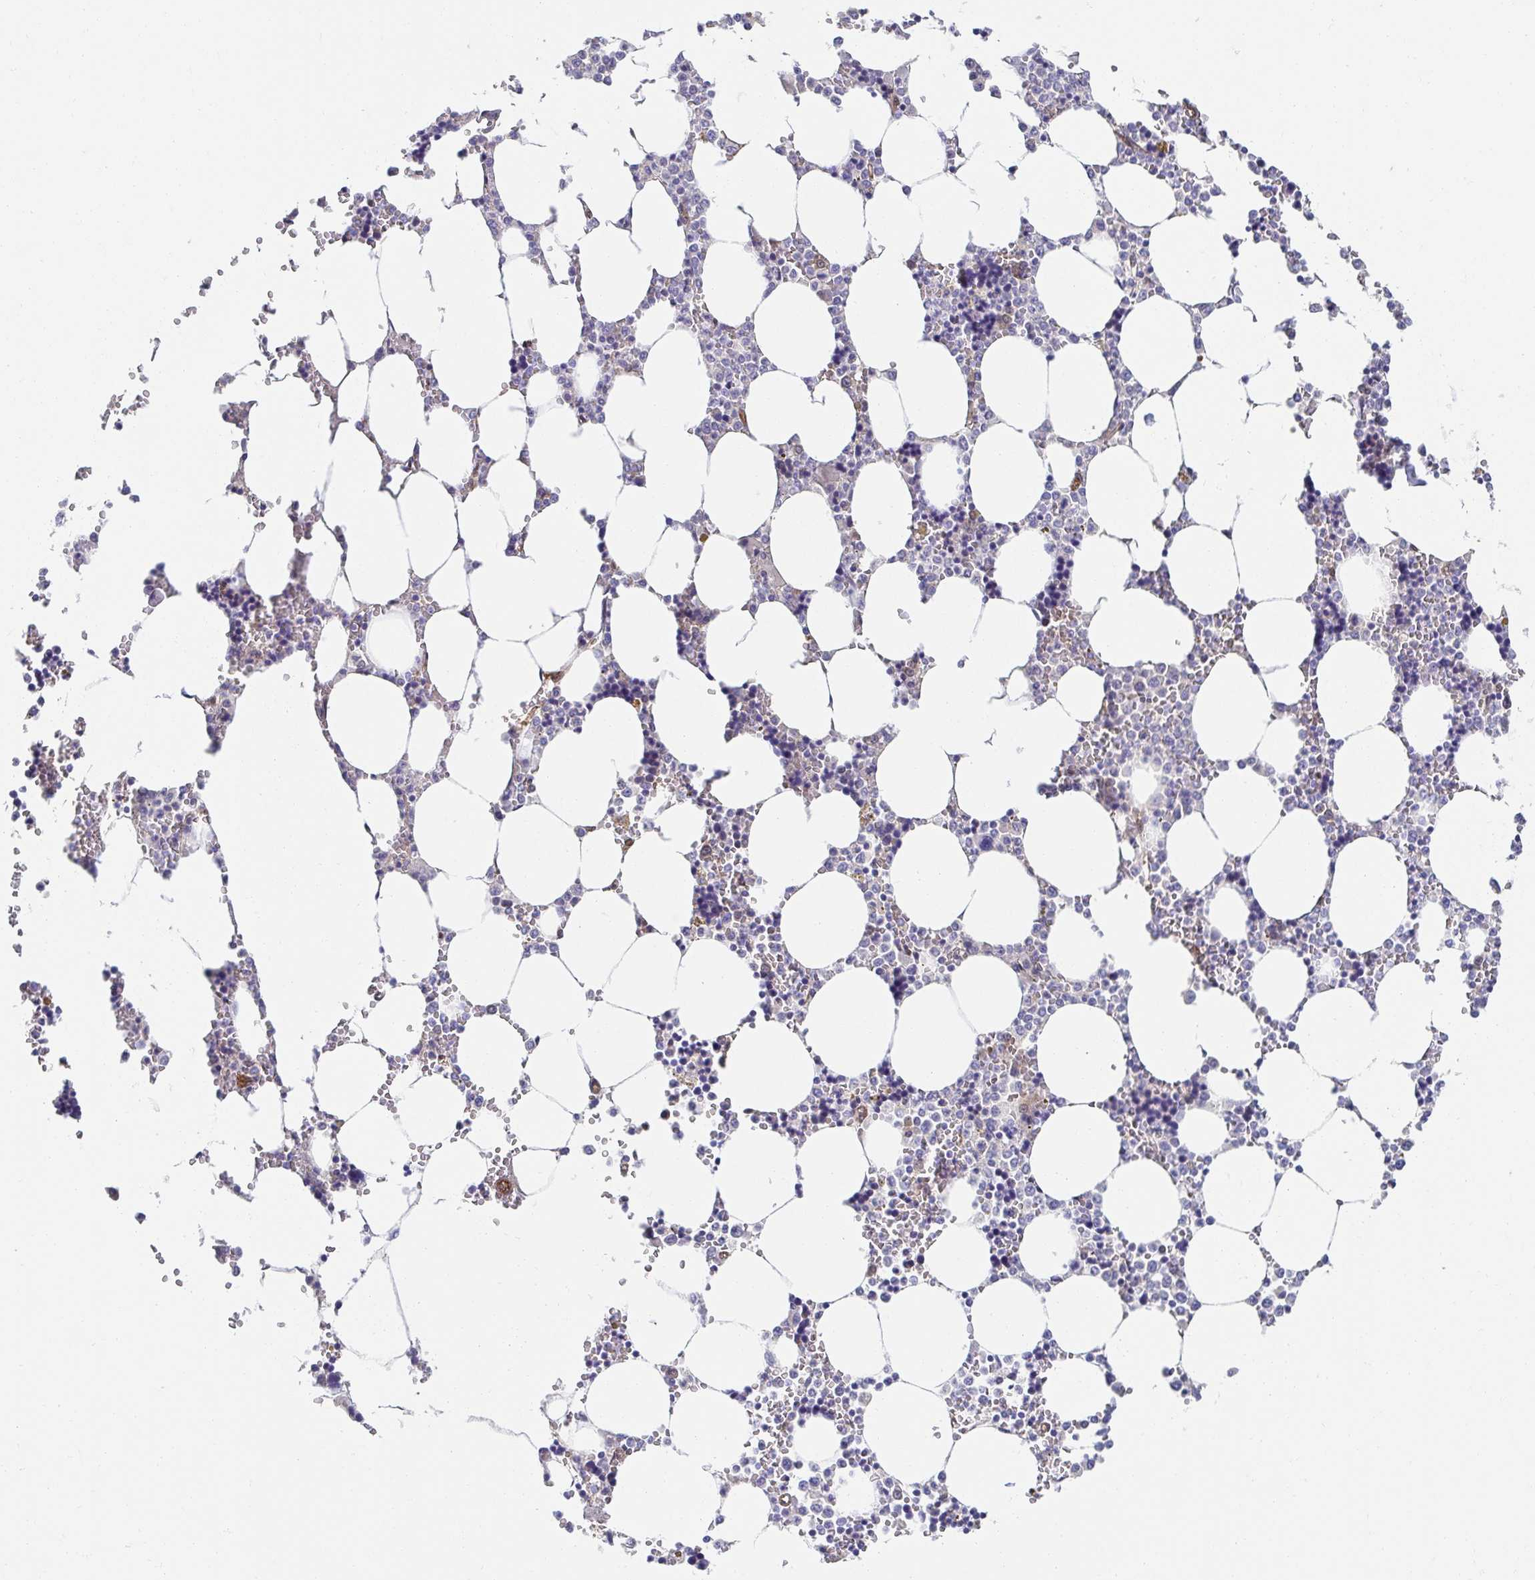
{"staining": {"intensity": "moderate", "quantity": "<25%", "location": "cytoplasmic/membranous"}, "tissue": "bone marrow", "cell_type": "Hematopoietic cells", "image_type": "normal", "snomed": [{"axis": "morphology", "description": "Normal tissue, NOS"}, {"axis": "topography", "description": "Bone marrow"}], "caption": "The photomicrograph shows staining of benign bone marrow, revealing moderate cytoplasmic/membranous protein positivity (brown color) within hematopoietic cells. Nuclei are stained in blue.", "gene": "CTTN", "patient": {"sex": "male", "age": 64}}